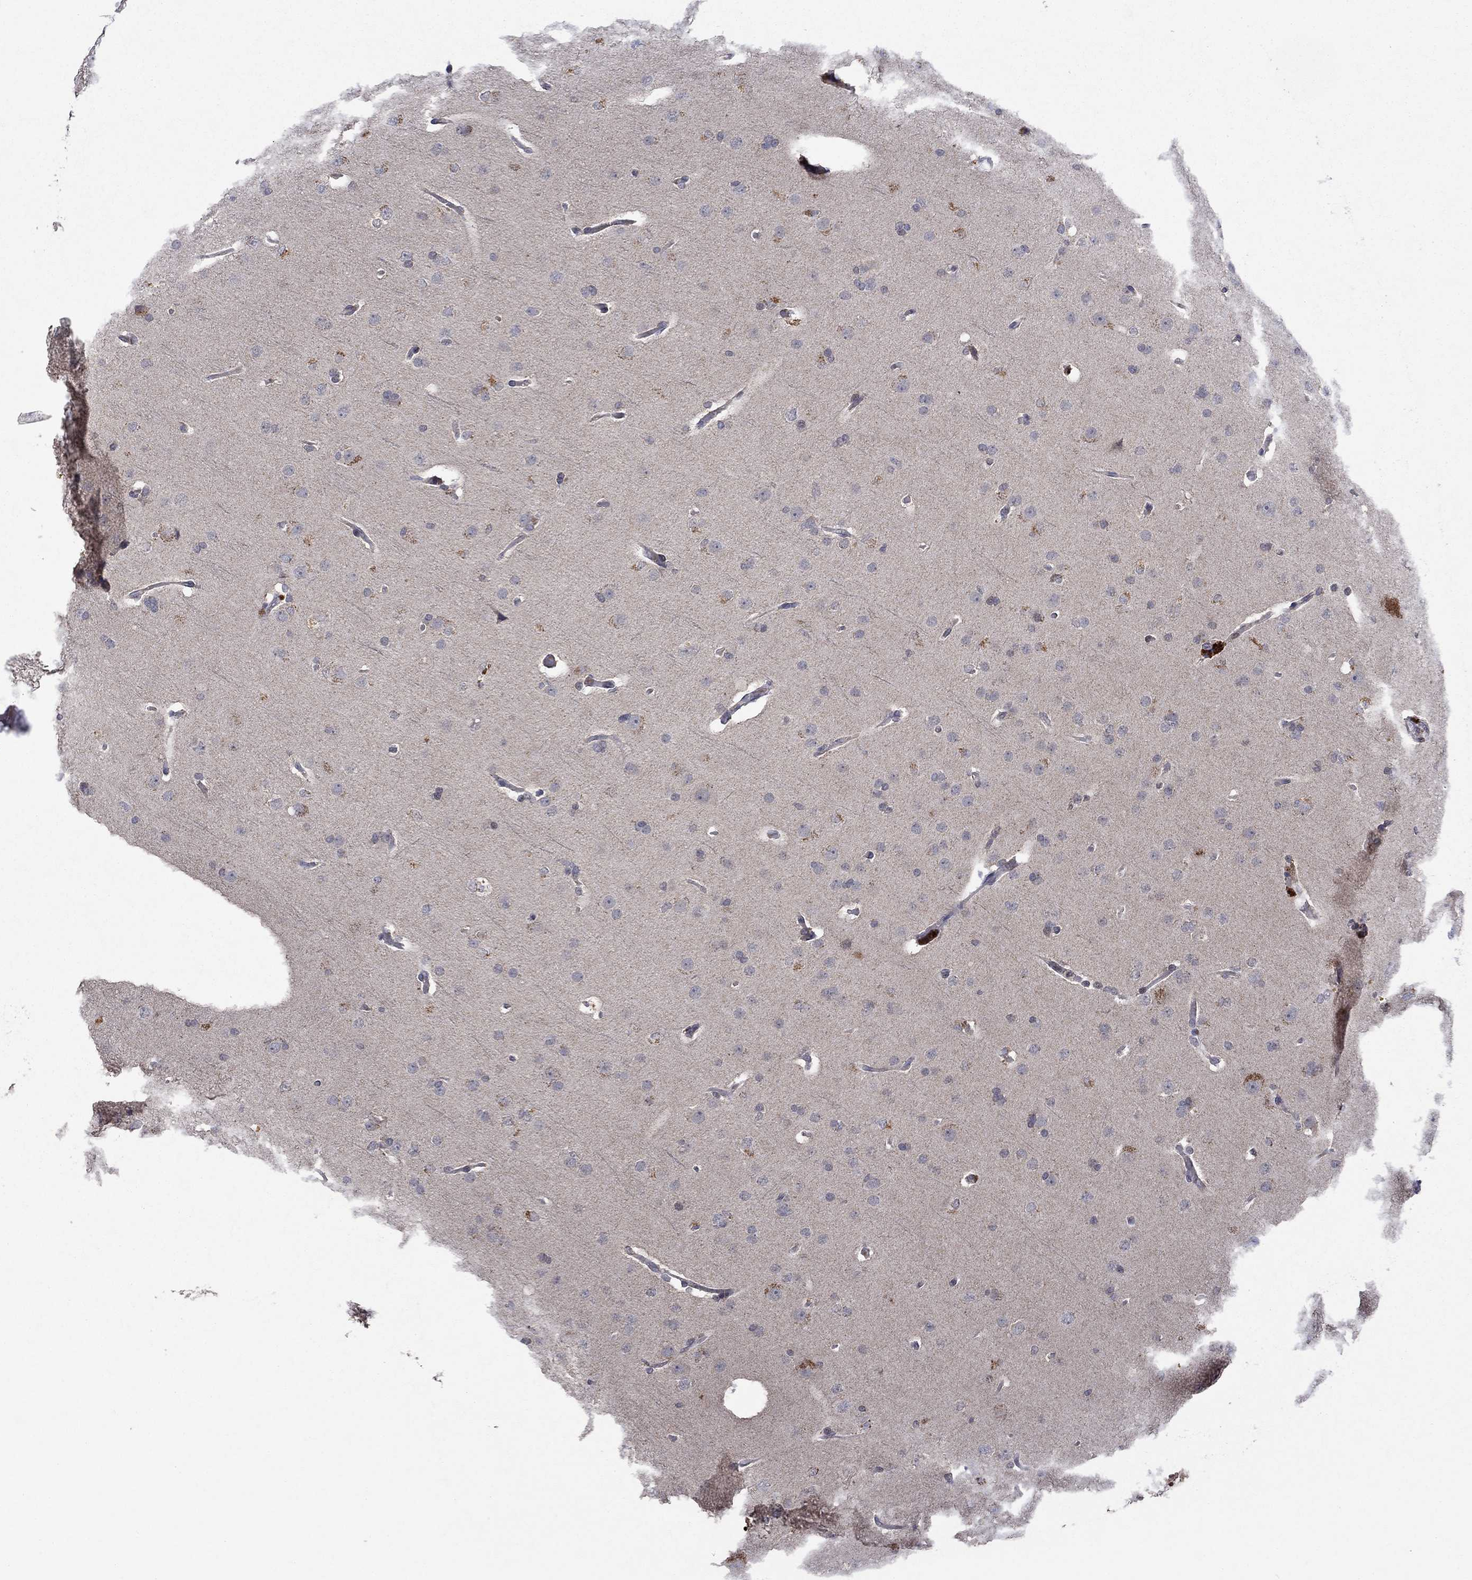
{"staining": {"intensity": "negative", "quantity": "none", "location": "none"}, "tissue": "glioma", "cell_type": "Tumor cells", "image_type": "cancer", "snomed": [{"axis": "morphology", "description": "Glioma, malignant, Low grade"}, {"axis": "topography", "description": "Brain"}], "caption": "Malignant glioma (low-grade) was stained to show a protein in brown. There is no significant staining in tumor cells.", "gene": "IL4", "patient": {"sex": "male", "age": 41}}